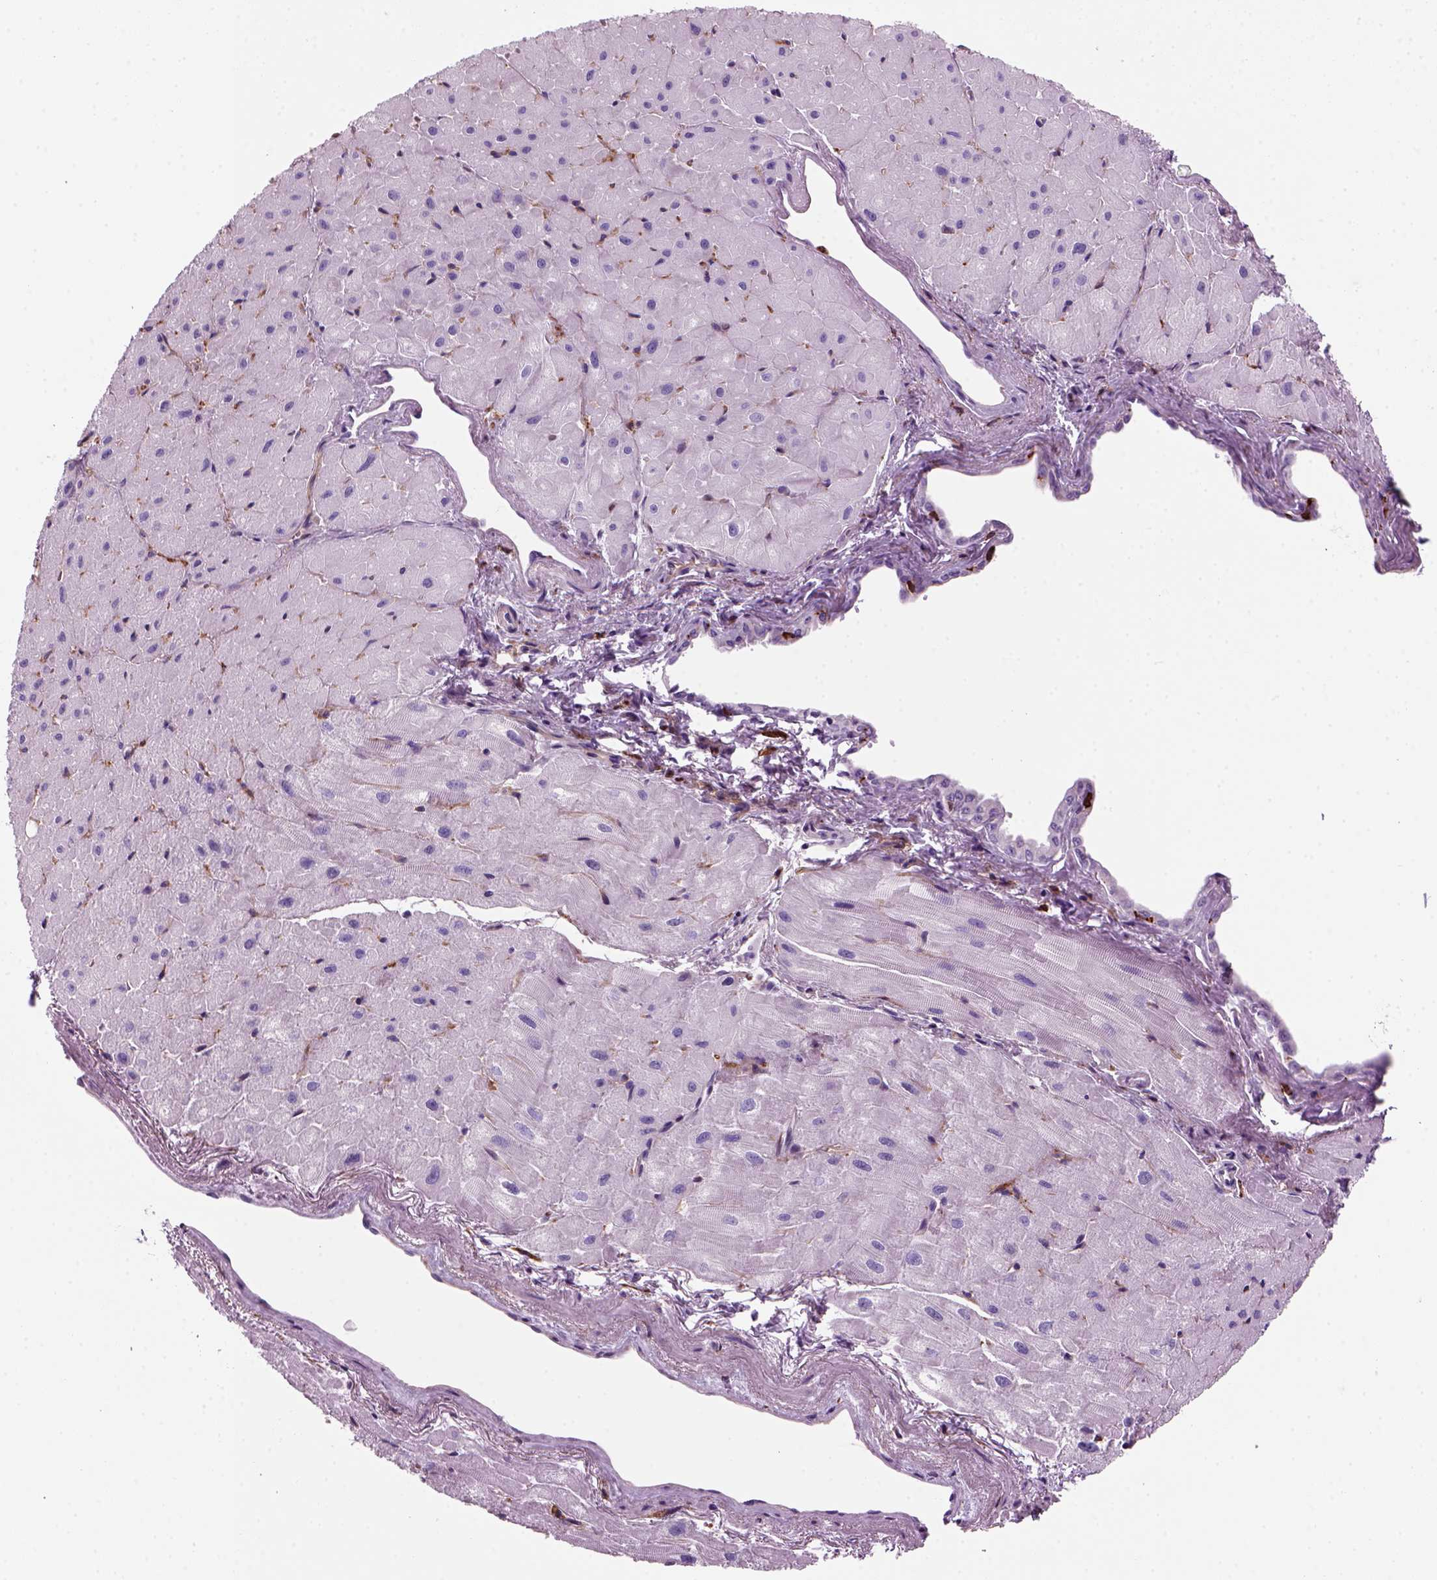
{"staining": {"intensity": "negative", "quantity": "none", "location": "none"}, "tissue": "heart muscle", "cell_type": "Cardiomyocytes", "image_type": "normal", "snomed": [{"axis": "morphology", "description": "Normal tissue, NOS"}, {"axis": "topography", "description": "Heart"}], "caption": "Cardiomyocytes show no significant protein expression in unremarkable heart muscle.", "gene": "MARCKS", "patient": {"sex": "male", "age": 62}}